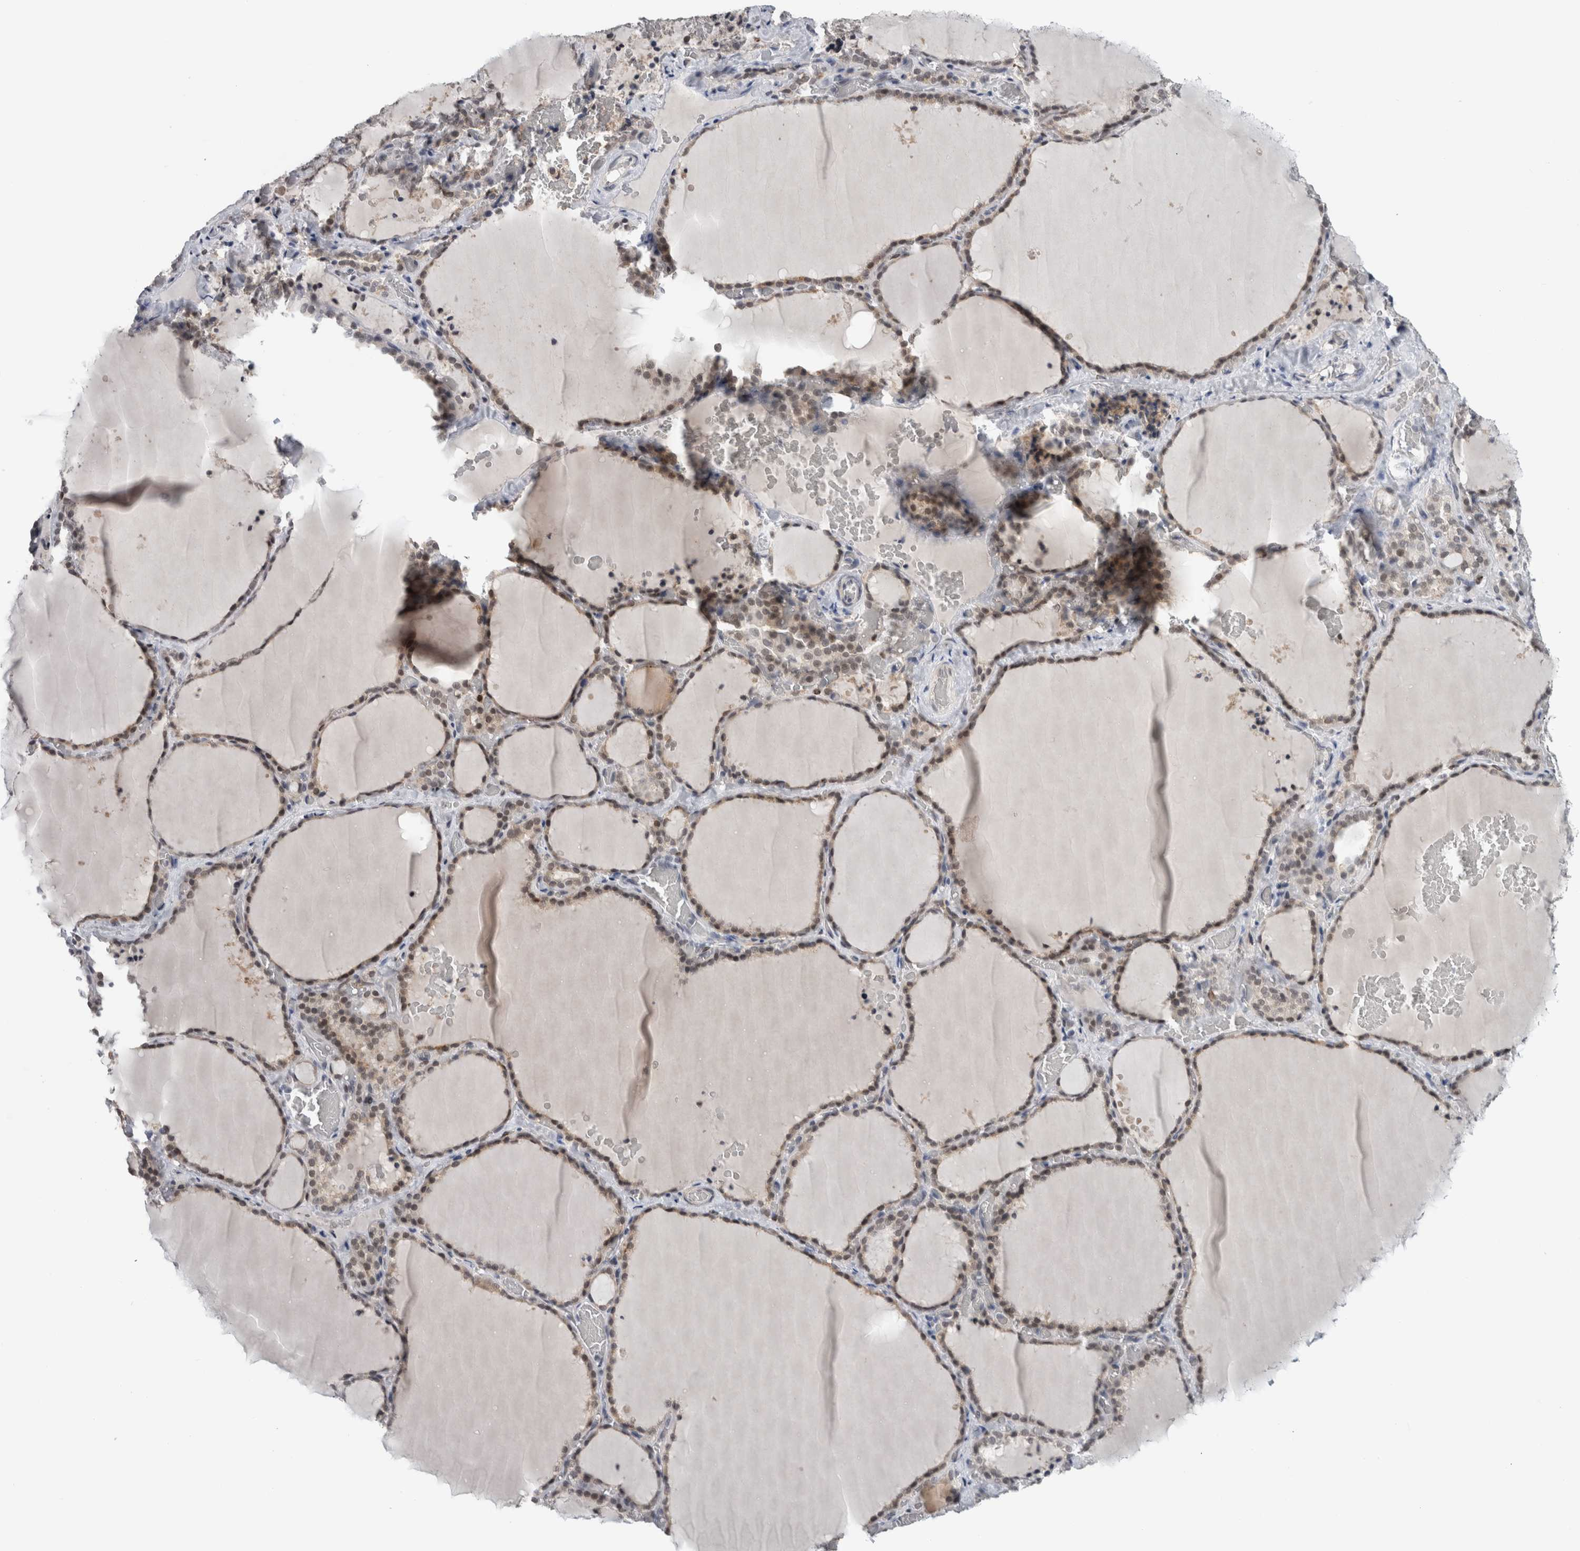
{"staining": {"intensity": "moderate", "quantity": ">75%", "location": "nuclear"}, "tissue": "thyroid gland", "cell_type": "Glandular cells", "image_type": "normal", "snomed": [{"axis": "morphology", "description": "Normal tissue, NOS"}, {"axis": "topography", "description": "Thyroid gland"}], "caption": "Immunohistochemistry photomicrograph of unremarkable thyroid gland: thyroid gland stained using immunohistochemistry (IHC) displays medium levels of moderate protein expression localized specifically in the nuclear of glandular cells, appearing as a nuclear brown color.", "gene": "PRXL2A", "patient": {"sex": "female", "age": 22}}